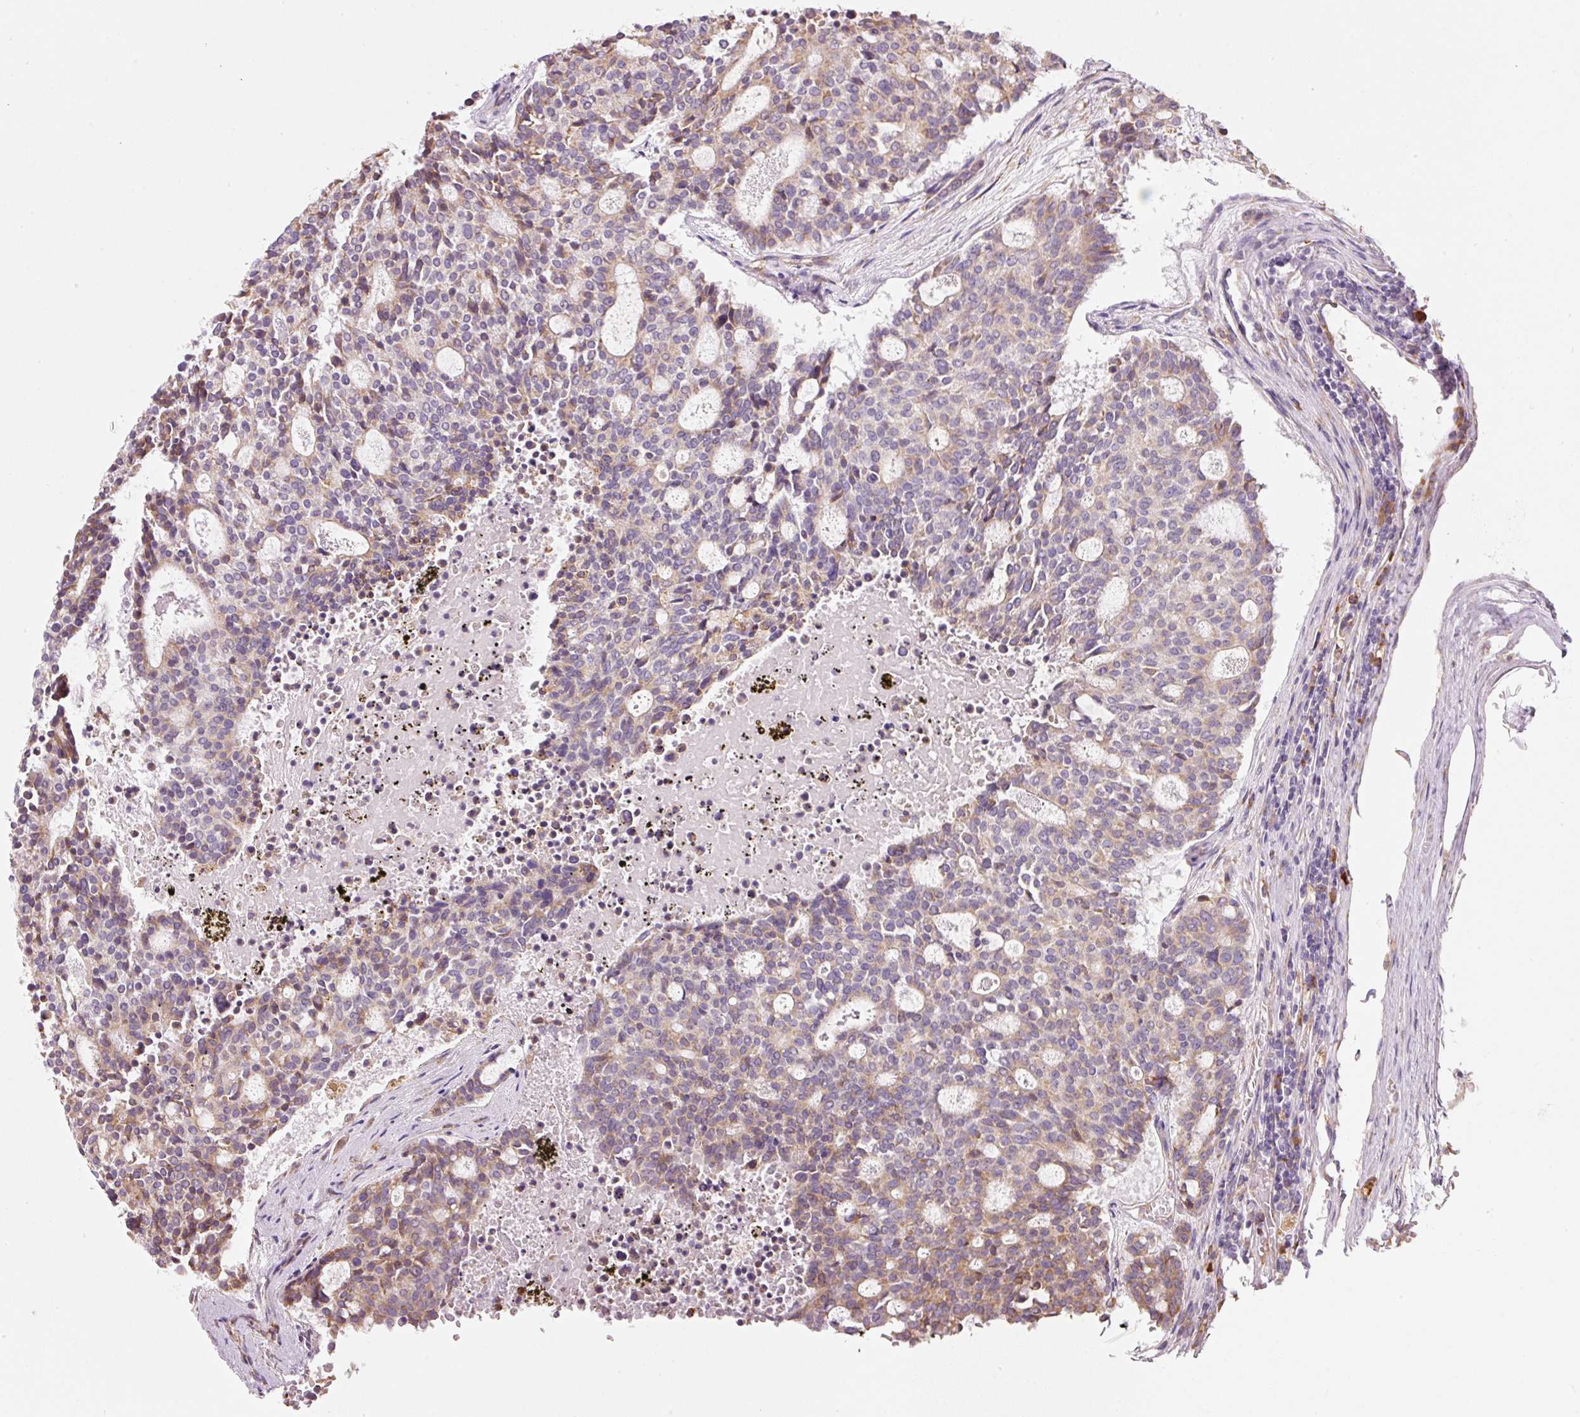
{"staining": {"intensity": "weak", "quantity": "25%-75%", "location": "cytoplasmic/membranous"}, "tissue": "carcinoid", "cell_type": "Tumor cells", "image_type": "cancer", "snomed": [{"axis": "morphology", "description": "Carcinoid, malignant, NOS"}, {"axis": "topography", "description": "Pancreas"}], "caption": "An immunohistochemistry (IHC) micrograph of neoplastic tissue is shown. Protein staining in brown labels weak cytoplasmic/membranous positivity in carcinoid within tumor cells. (DAB (3,3'-diaminobenzidine) = brown stain, brightfield microscopy at high magnification).", "gene": "MORN4", "patient": {"sex": "female", "age": 54}}